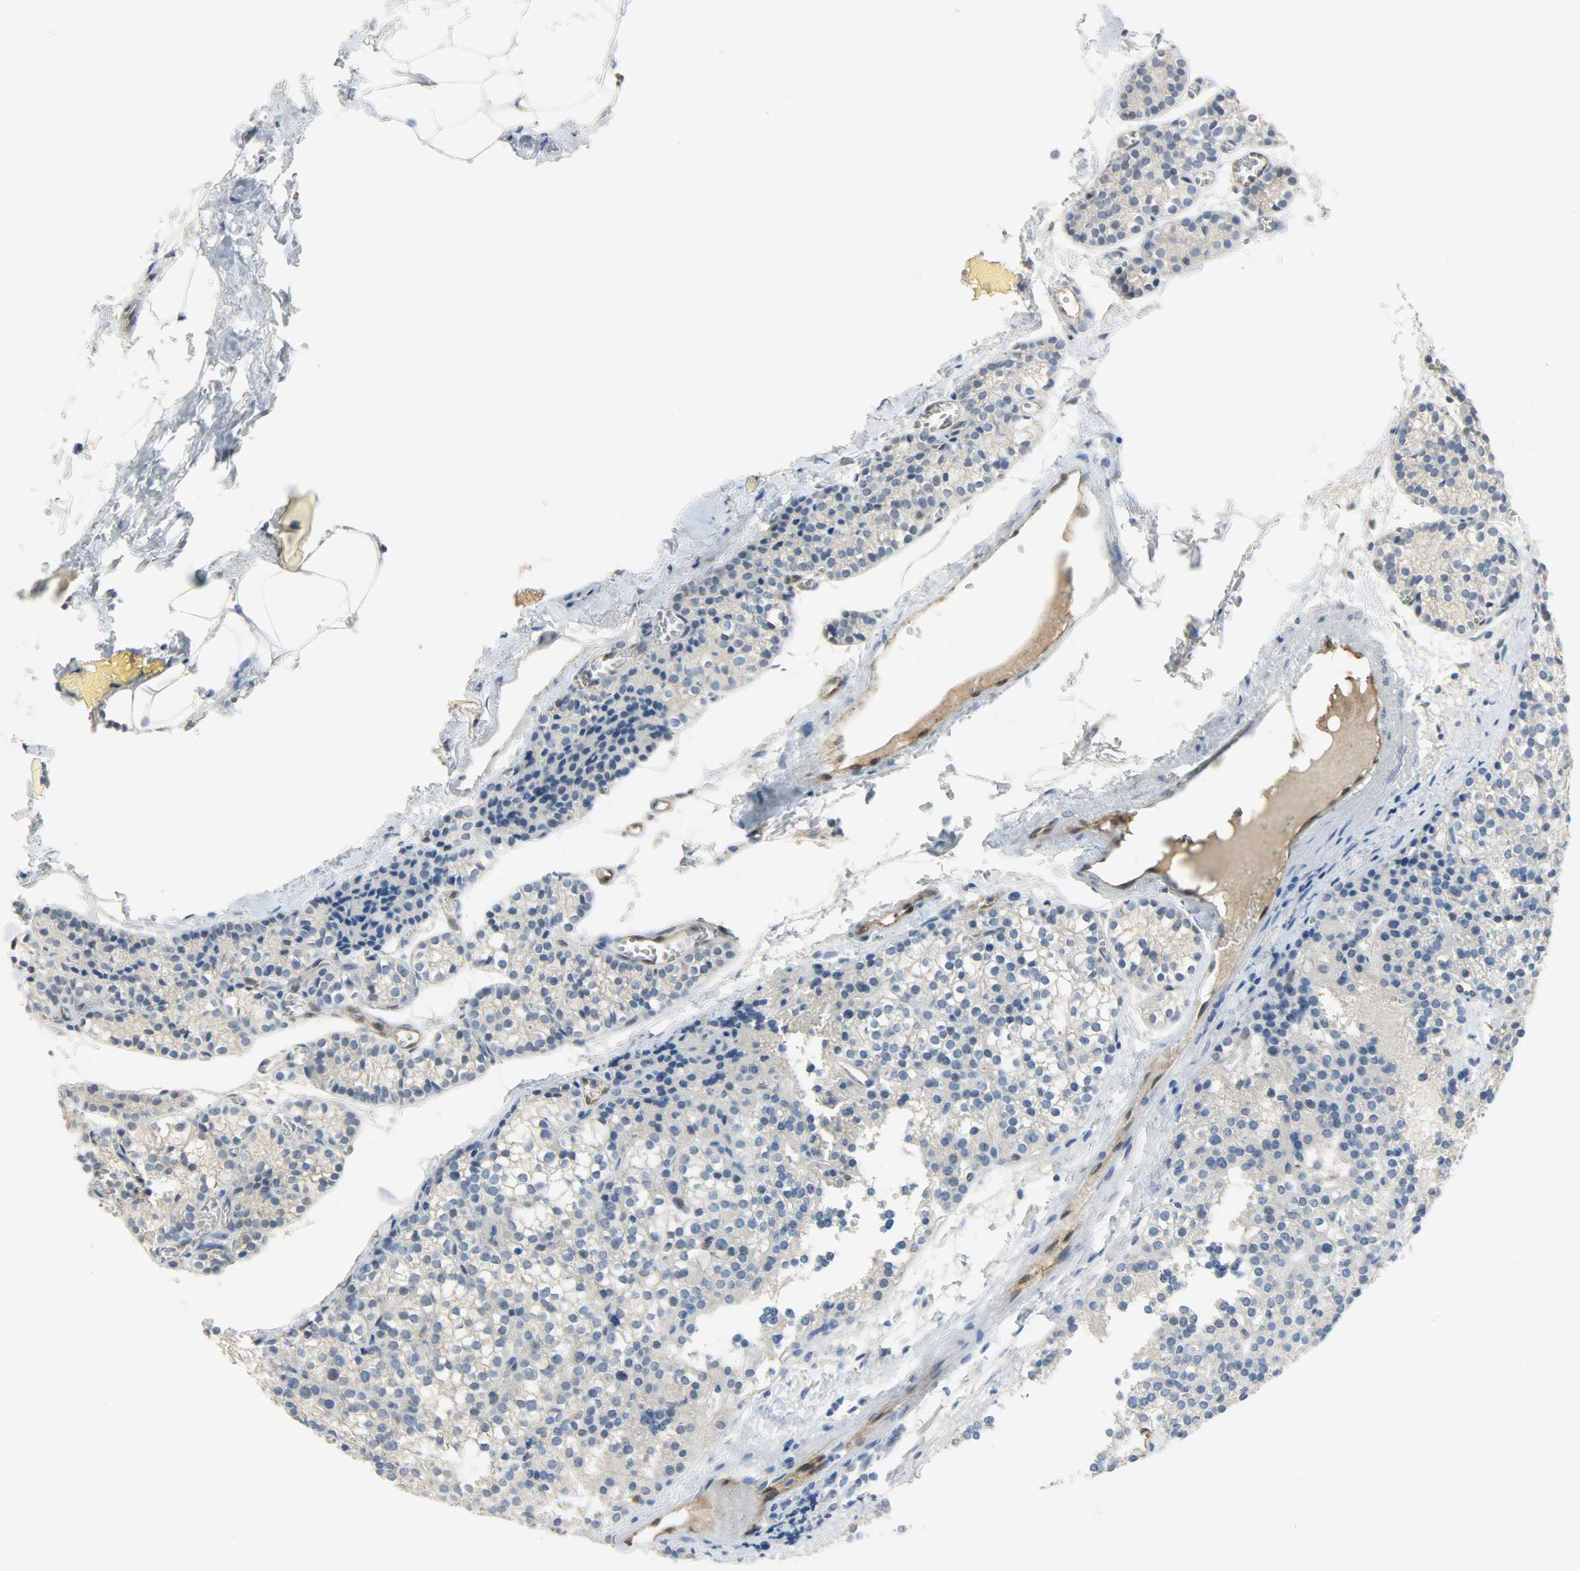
{"staining": {"intensity": "negative", "quantity": "none", "location": "none"}, "tissue": "parathyroid gland", "cell_type": "Glandular cells", "image_type": "normal", "snomed": [{"axis": "morphology", "description": "Normal tissue, NOS"}, {"axis": "topography", "description": "Parathyroid gland"}], "caption": "A photomicrograph of human parathyroid gland is negative for staining in glandular cells. Nuclei are stained in blue.", "gene": "FKBP1A", "patient": {"sex": "female", "age": 50}}